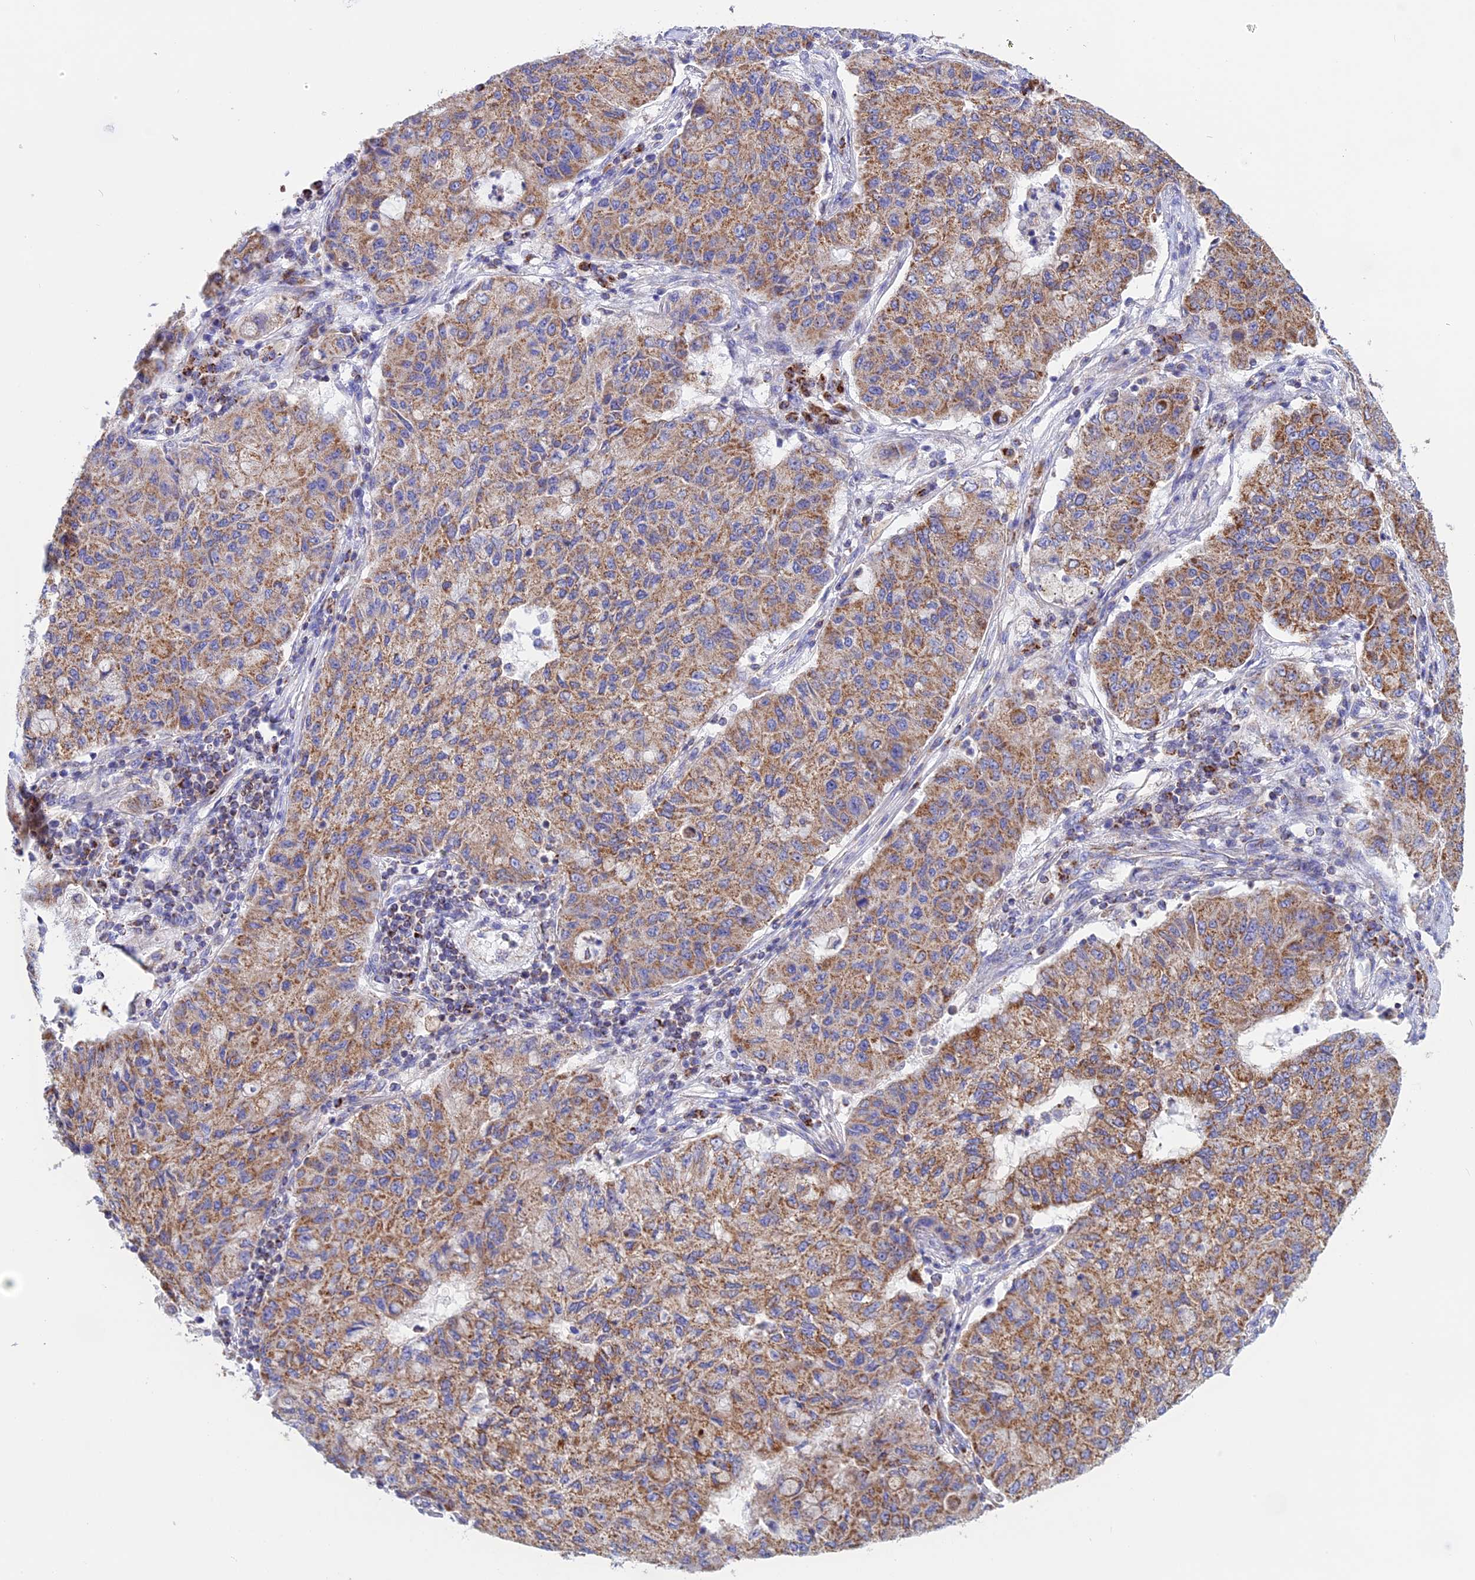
{"staining": {"intensity": "moderate", "quantity": ">75%", "location": "cytoplasmic/membranous"}, "tissue": "lung cancer", "cell_type": "Tumor cells", "image_type": "cancer", "snomed": [{"axis": "morphology", "description": "Squamous cell carcinoma, NOS"}, {"axis": "topography", "description": "Lung"}], "caption": "A medium amount of moderate cytoplasmic/membranous expression is present in approximately >75% of tumor cells in lung cancer (squamous cell carcinoma) tissue.", "gene": "GCDH", "patient": {"sex": "male", "age": 74}}